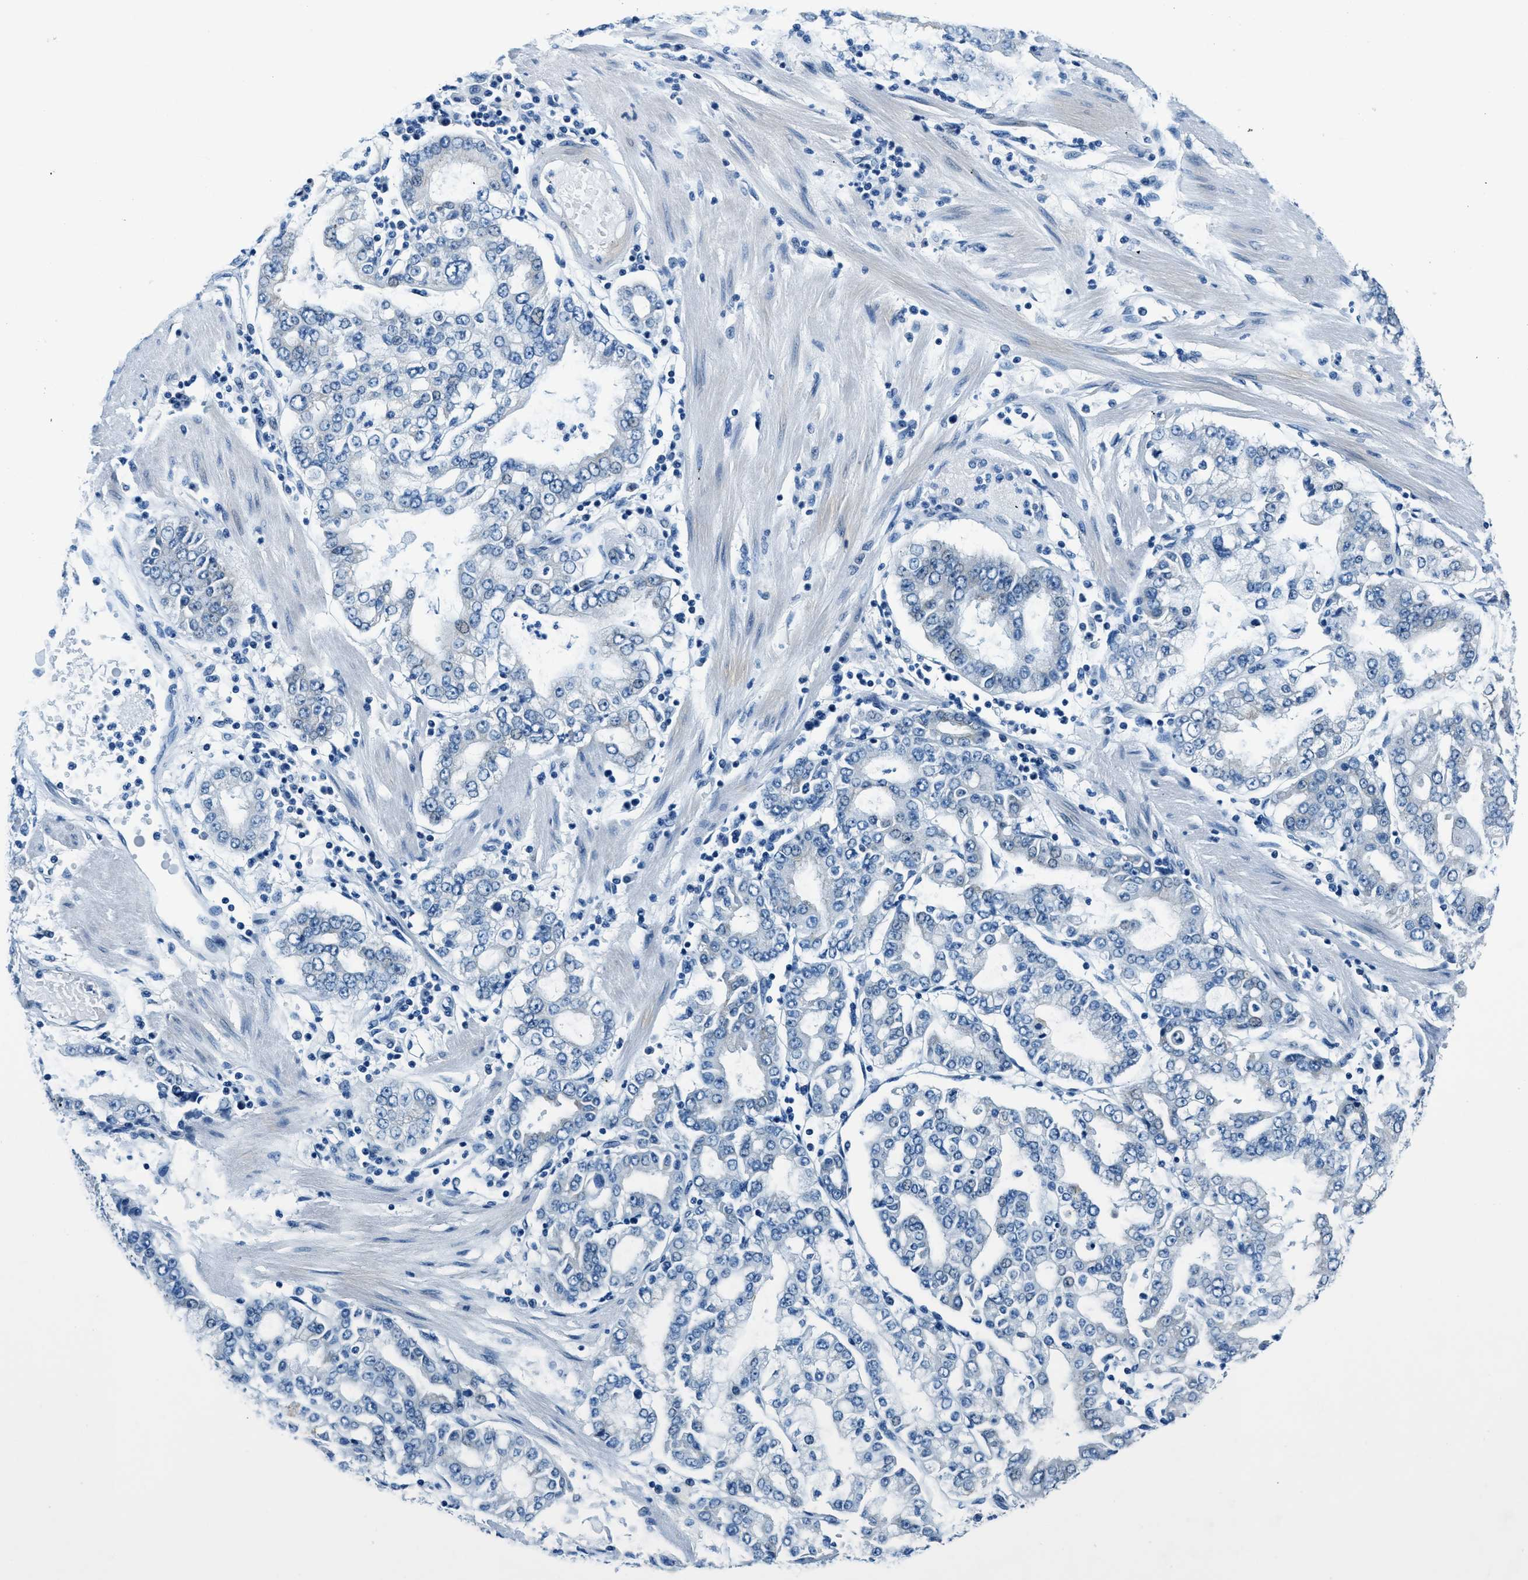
{"staining": {"intensity": "negative", "quantity": "none", "location": "none"}, "tissue": "stomach cancer", "cell_type": "Tumor cells", "image_type": "cancer", "snomed": [{"axis": "morphology", "description": "Adenocarcinoma, NOS"}, {"axis": "topography", "description": "Stomach"}], "caption": "Immunohistochemistry histopathology image of human stomach cancer stained for a protein (brown), which displays no expression in tumor cells.", "gene": "UBAC2", "patient": {"sex": "male", "age": 76}}